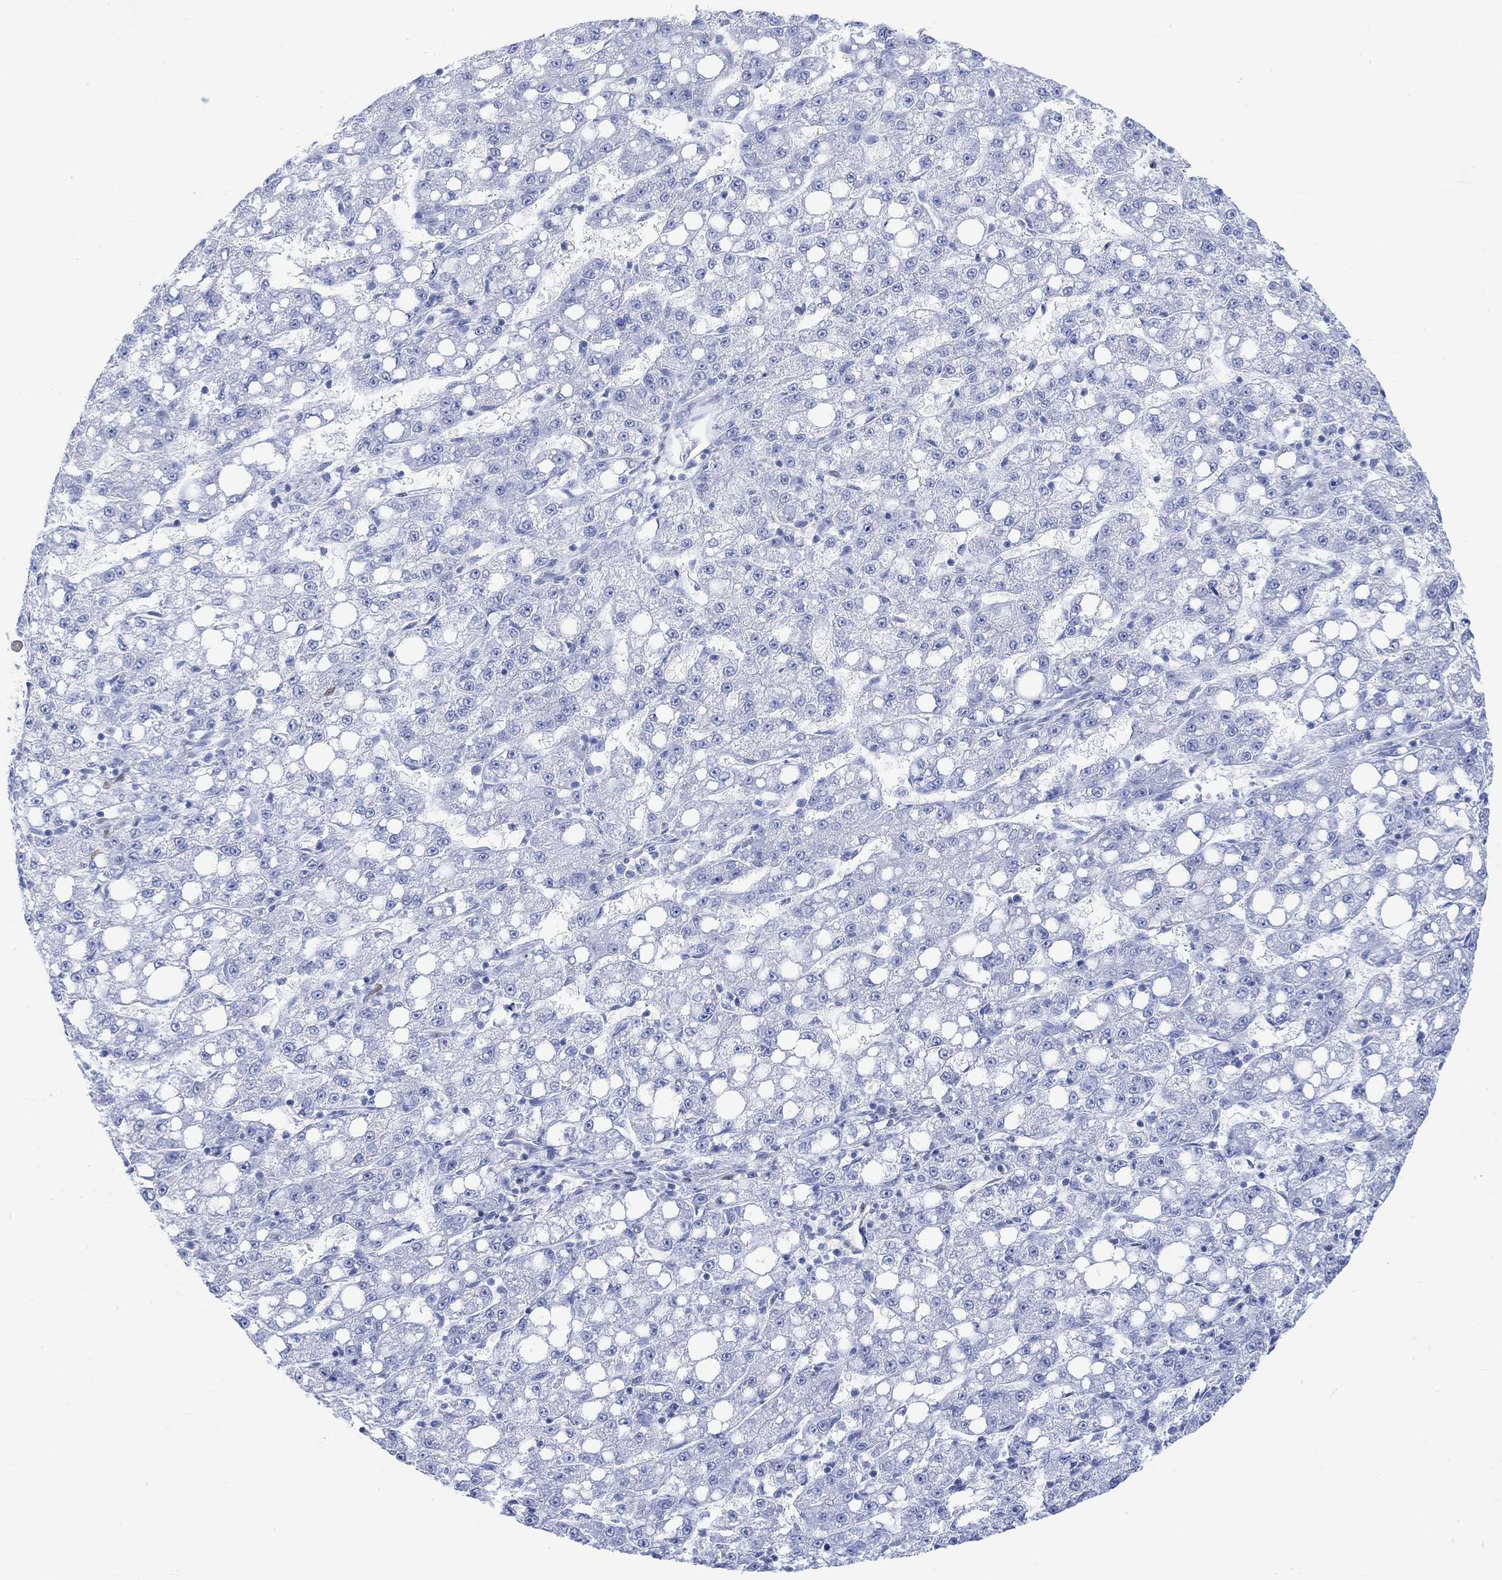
{"staining": {"intensity": "negative", "quantity": "none", "location": "none"}, "tissue": "liver cancer", "cell_type": "Tumor cells", "image_type": "cancer", "snomed": [{"axis": "morphology", "description": "Carcinoma, Hepatocellular, NOS"}, {"axis": "topography", "description": "Liver"}], "caption": "Immunohistochemical staining of human liver hepatocellular carcinoma exhibits no significant positivity in tumor cells.", "gene": "TPPP3", "patient": {"sex": "female", "age": 65}}